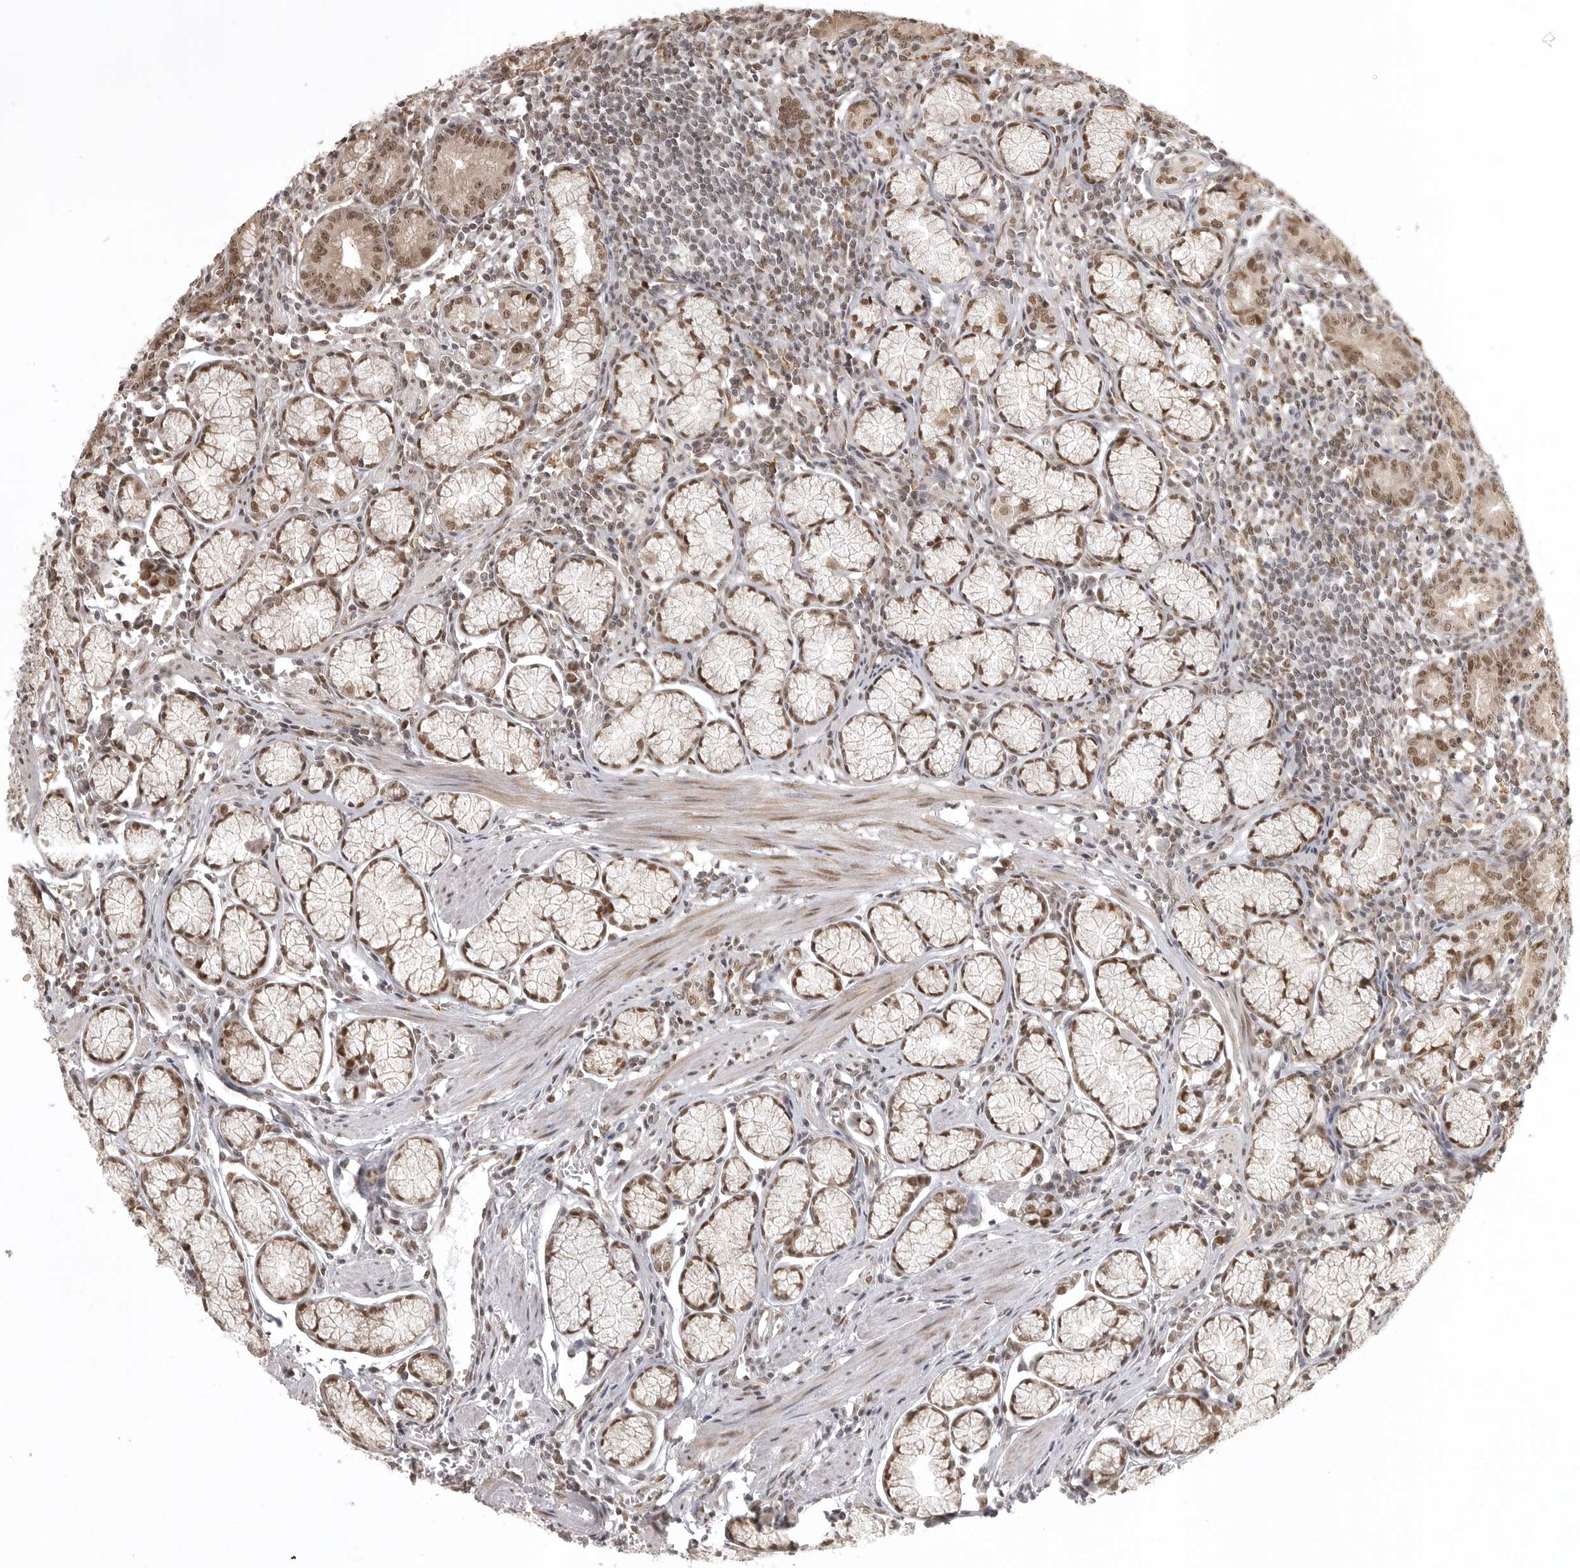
{"staining": {"intensity": "moderate", "quantity": ">75%", "location": "cytoplasmic/membranous,nuclear"}, "tissue": "stomach", "cell_type": "Glandular cells", "image_type": "normal", "snomed": [{"axis": "morphology", "description": "Normal tissue, NOS"}, {"axis": "topography", "description": "Stomach"}], "caption": "Human stomach stained for a protein (brown) exhibits moderate cytoplasmic/membranous,nuclear positive positivity in approximately >75% of glandular cells.", "gene": "ISG20L2", "patient": {"sex": "male", "age": 55}}